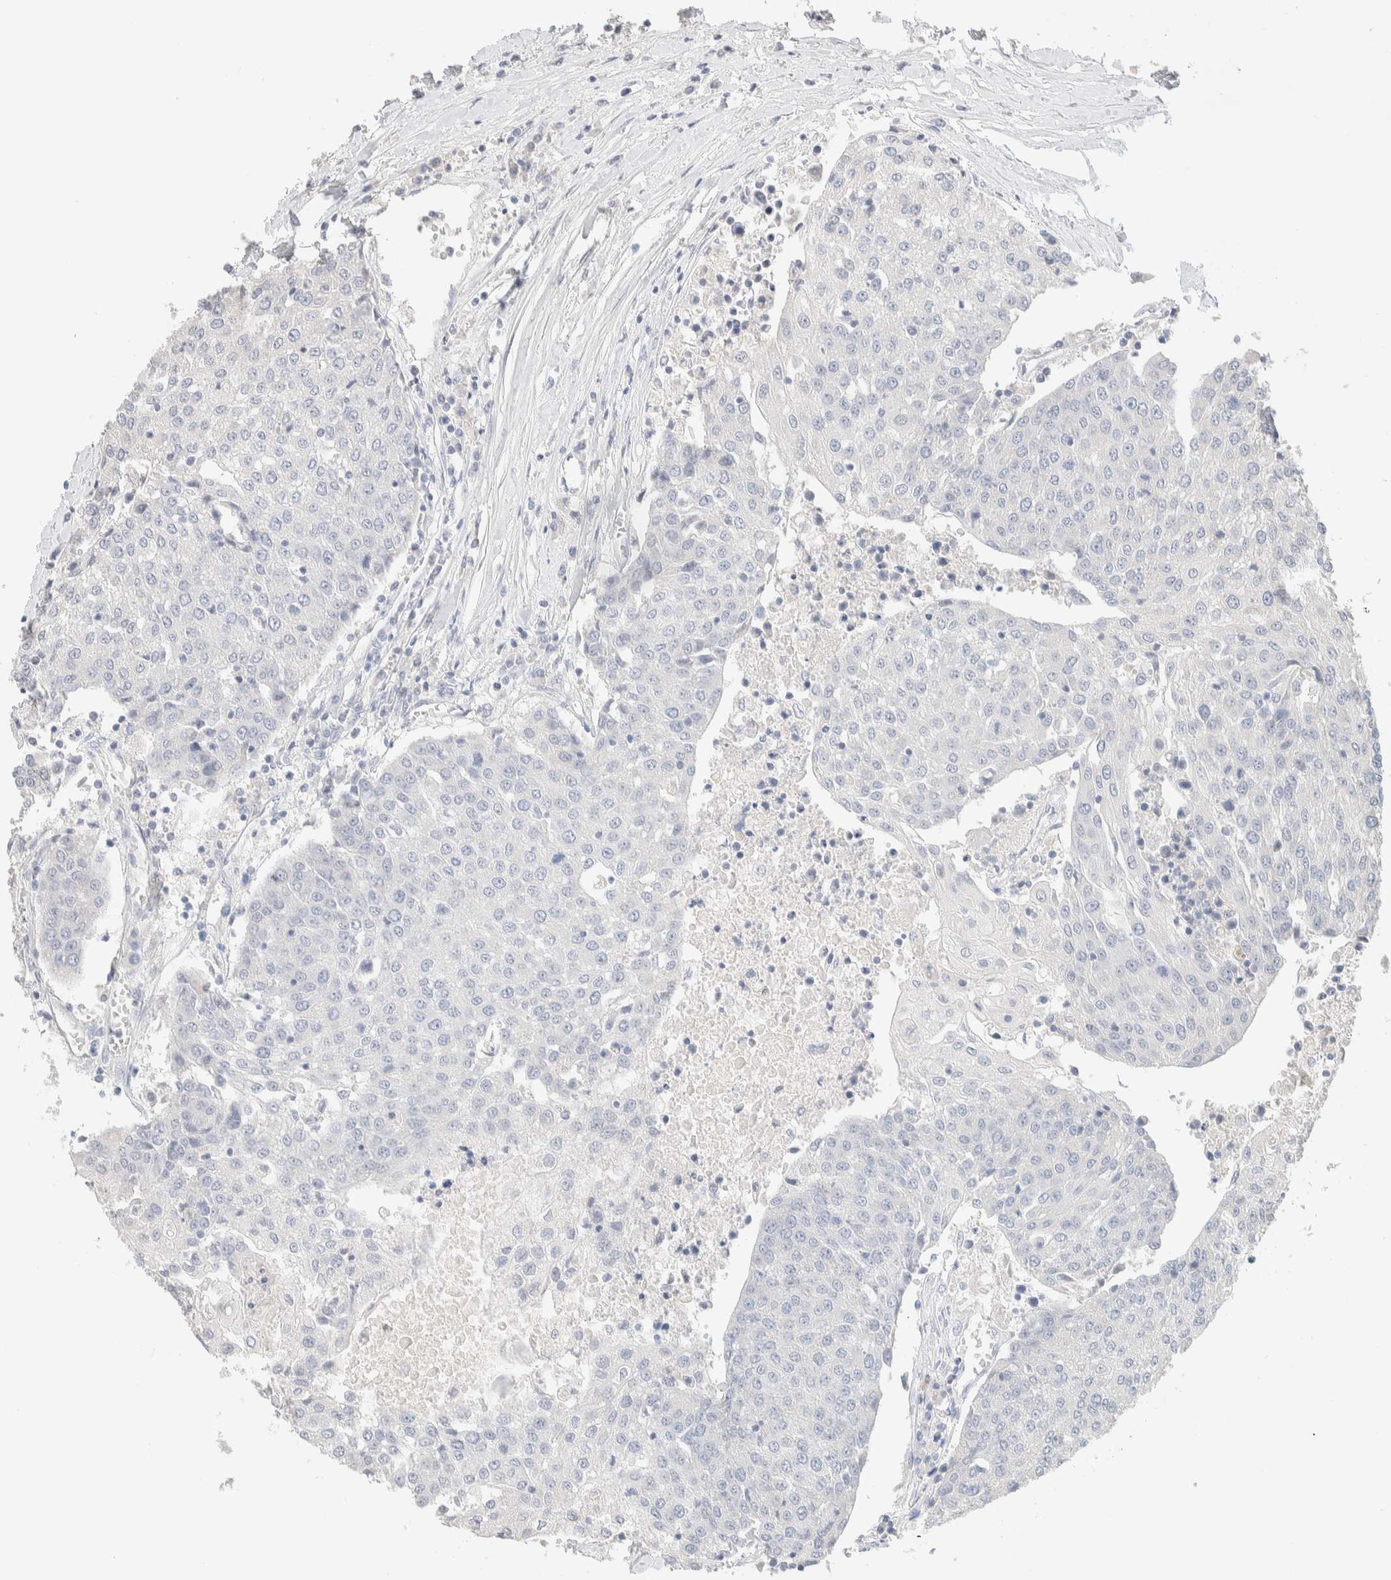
{"staining": {"intensity": "negative", "quantity": "none", "location": "none"}, "tissue": "urothelial cancer", "cell_type": "Tumor cells", "image_type": "cancer", "snomed": [{"axis": "morphology", "description": "Urothelial carcinoma, High grade"}, {"axis": "topography", "description": "Urinary bladder"}], "caption": "Urothelial cancer stained for a protein using immunohistochemistry demonstrates no positivity tumor cells.", "gene": "RIDA", "patient": {"sex": "female", "age": 85}}